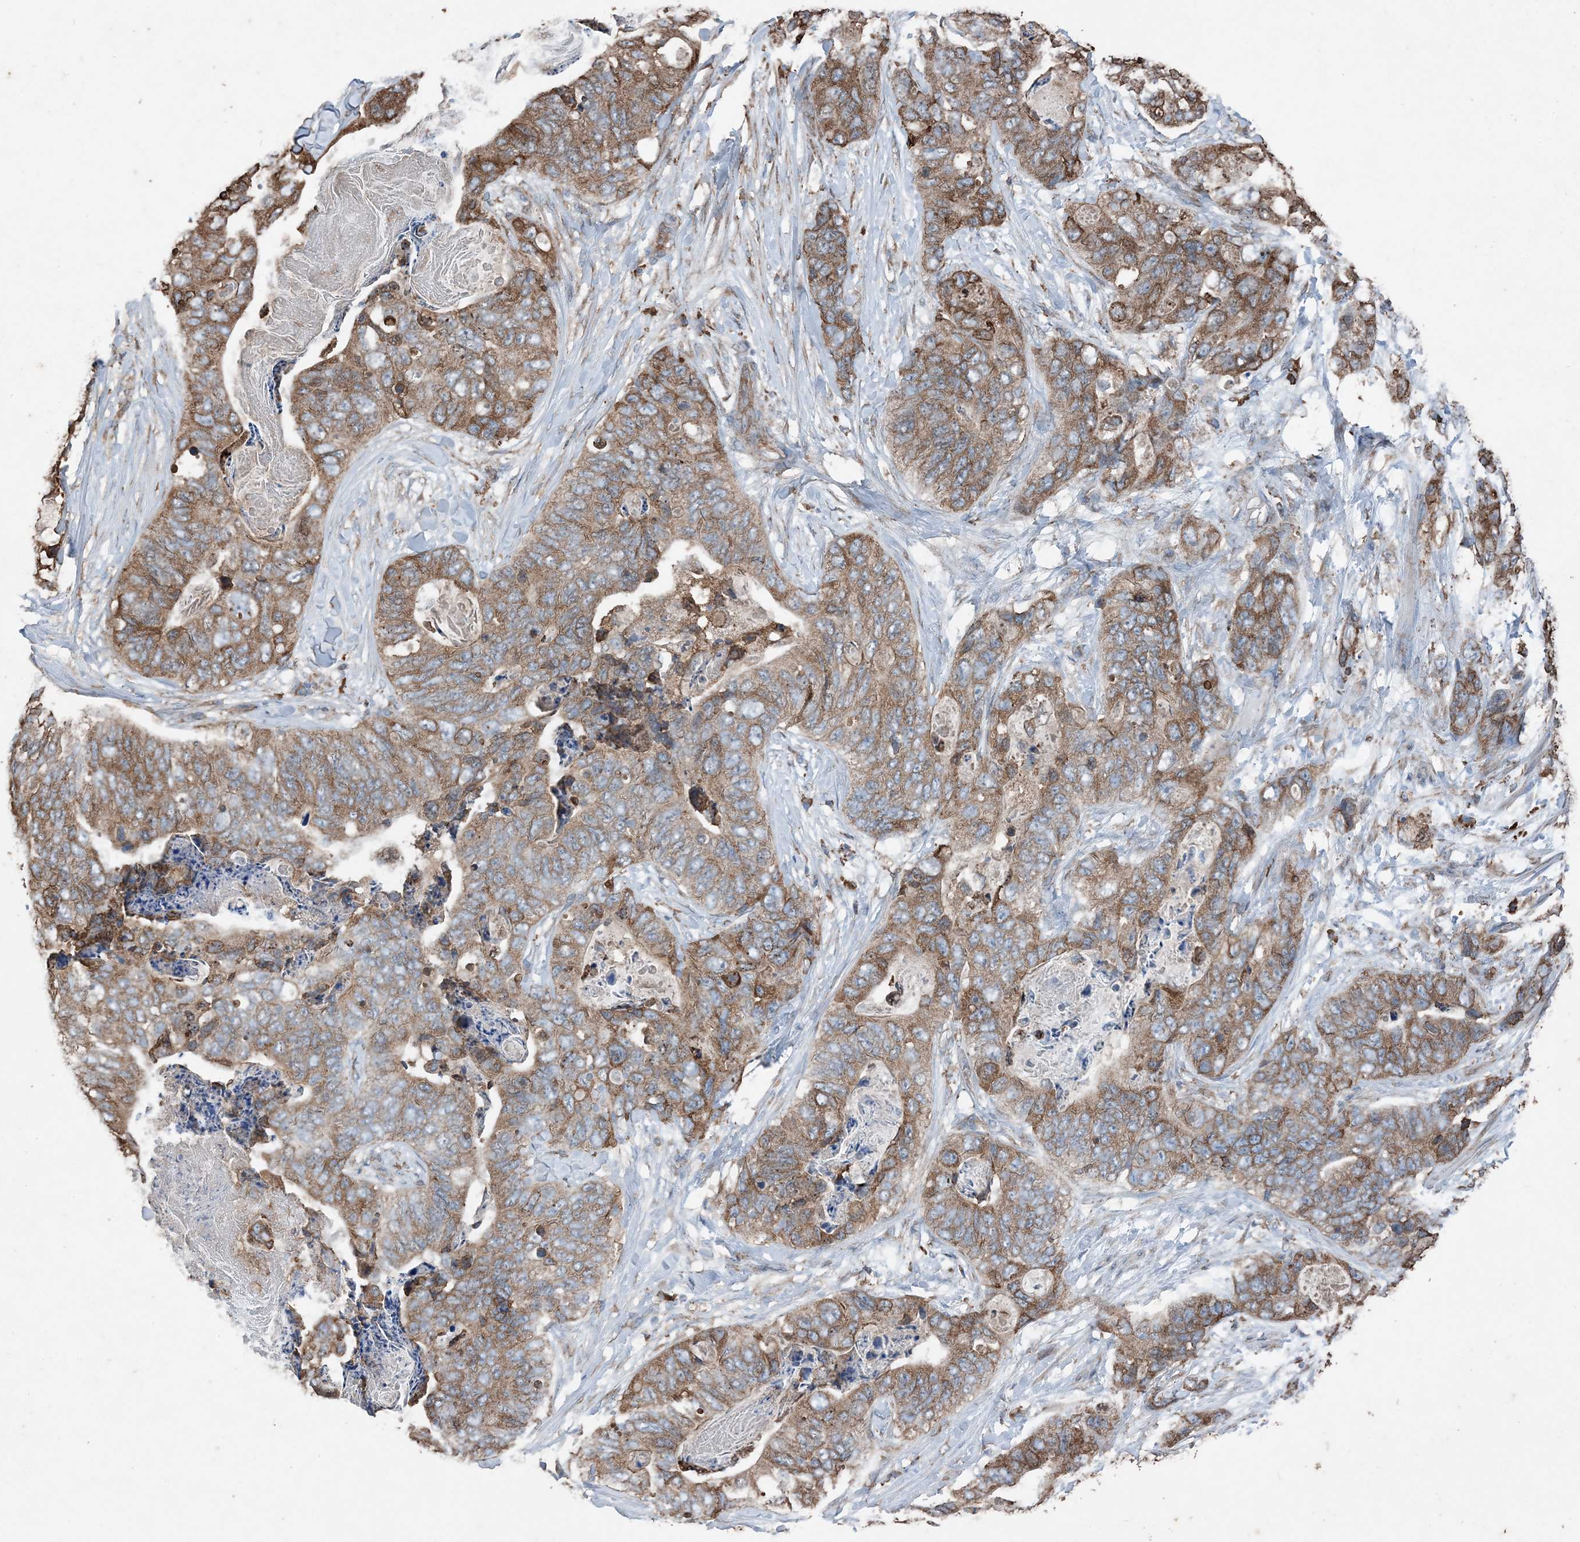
{"staining": {"intensity": "moderate", "quantity": ">75%", "location": "cytoplasmic/membranous"}, "tissue": "stomach cancer", "cell_type": "Tumor cells", "image_type": "cancer", "snomed": [{"axis": "morphology", "description": "Adenocarcinoma, NOS"}, {"axis": "topography", "description": "Stomach"}], "caption": "Immunohistochemical staining of stomach adenocarcinoma exhibits medium levels of moderate cytoplasmic/membranous protein staining in about >75% of tumor cells.", "gene": "PDIA6", "patient": {"sex": "female", "age": 89}}